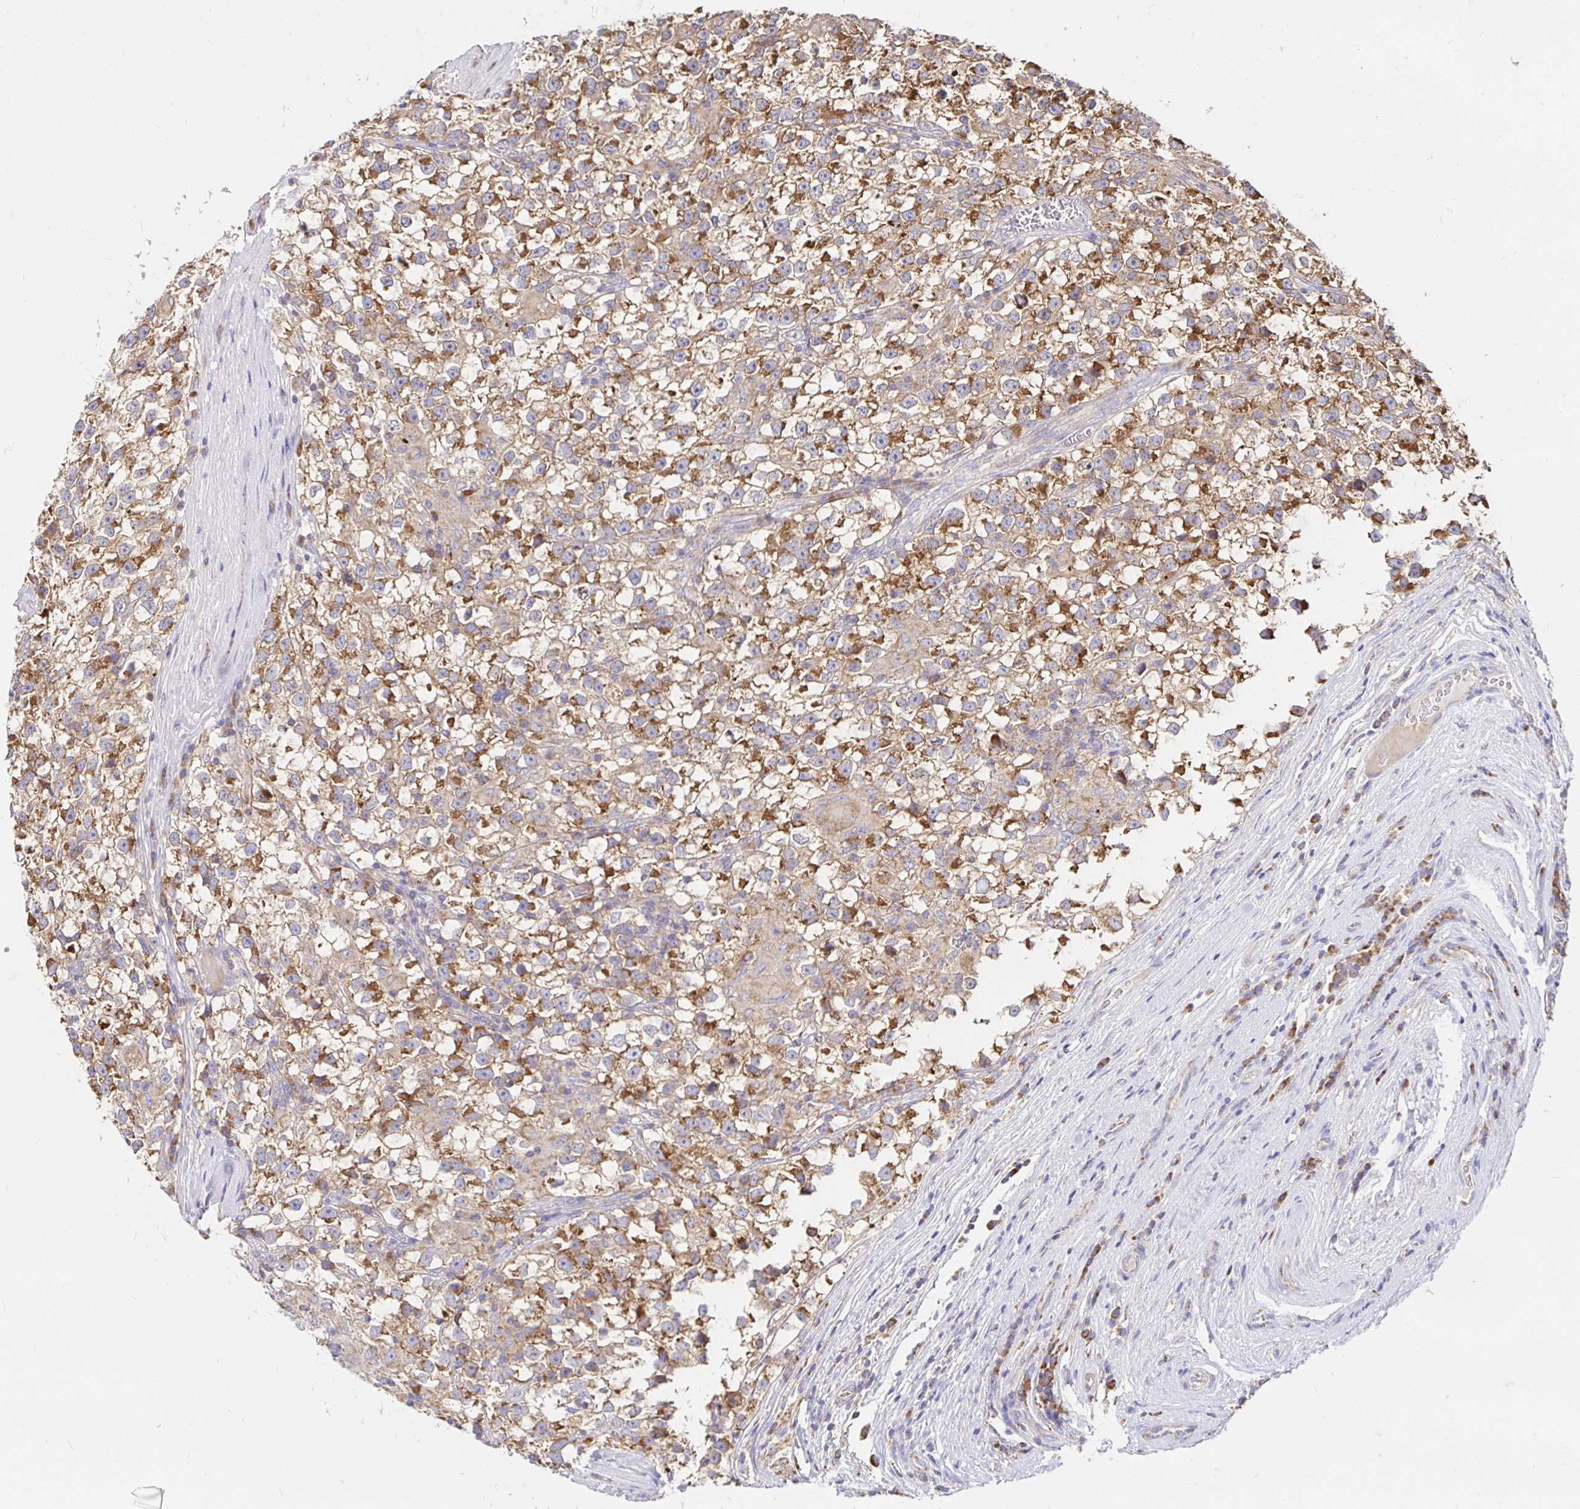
{"staining": {"intensity": "moderate", "quantity": "25%-75%", "location": "cytoplasmic/membranous"}, "tissue": "testis cancer", "cell_type": "Tumor cells", "image_type": "cancer", "snomed": [{"axis": "morphology", "description": "Seminoma, NOS"}, {"axis": "topography", "description": "Testis"}], "caption": "High-magnification brightfield microscopy of testis seminoma stained with DAB (brown) and counterstained with hematoxylin (blue). tumor cells exhibit moderate cytoplasmic/membranous staining is present in about25%-75% of cells.", "gene": "PRDX3", "patient": {"sex": "male", "age": 31}}